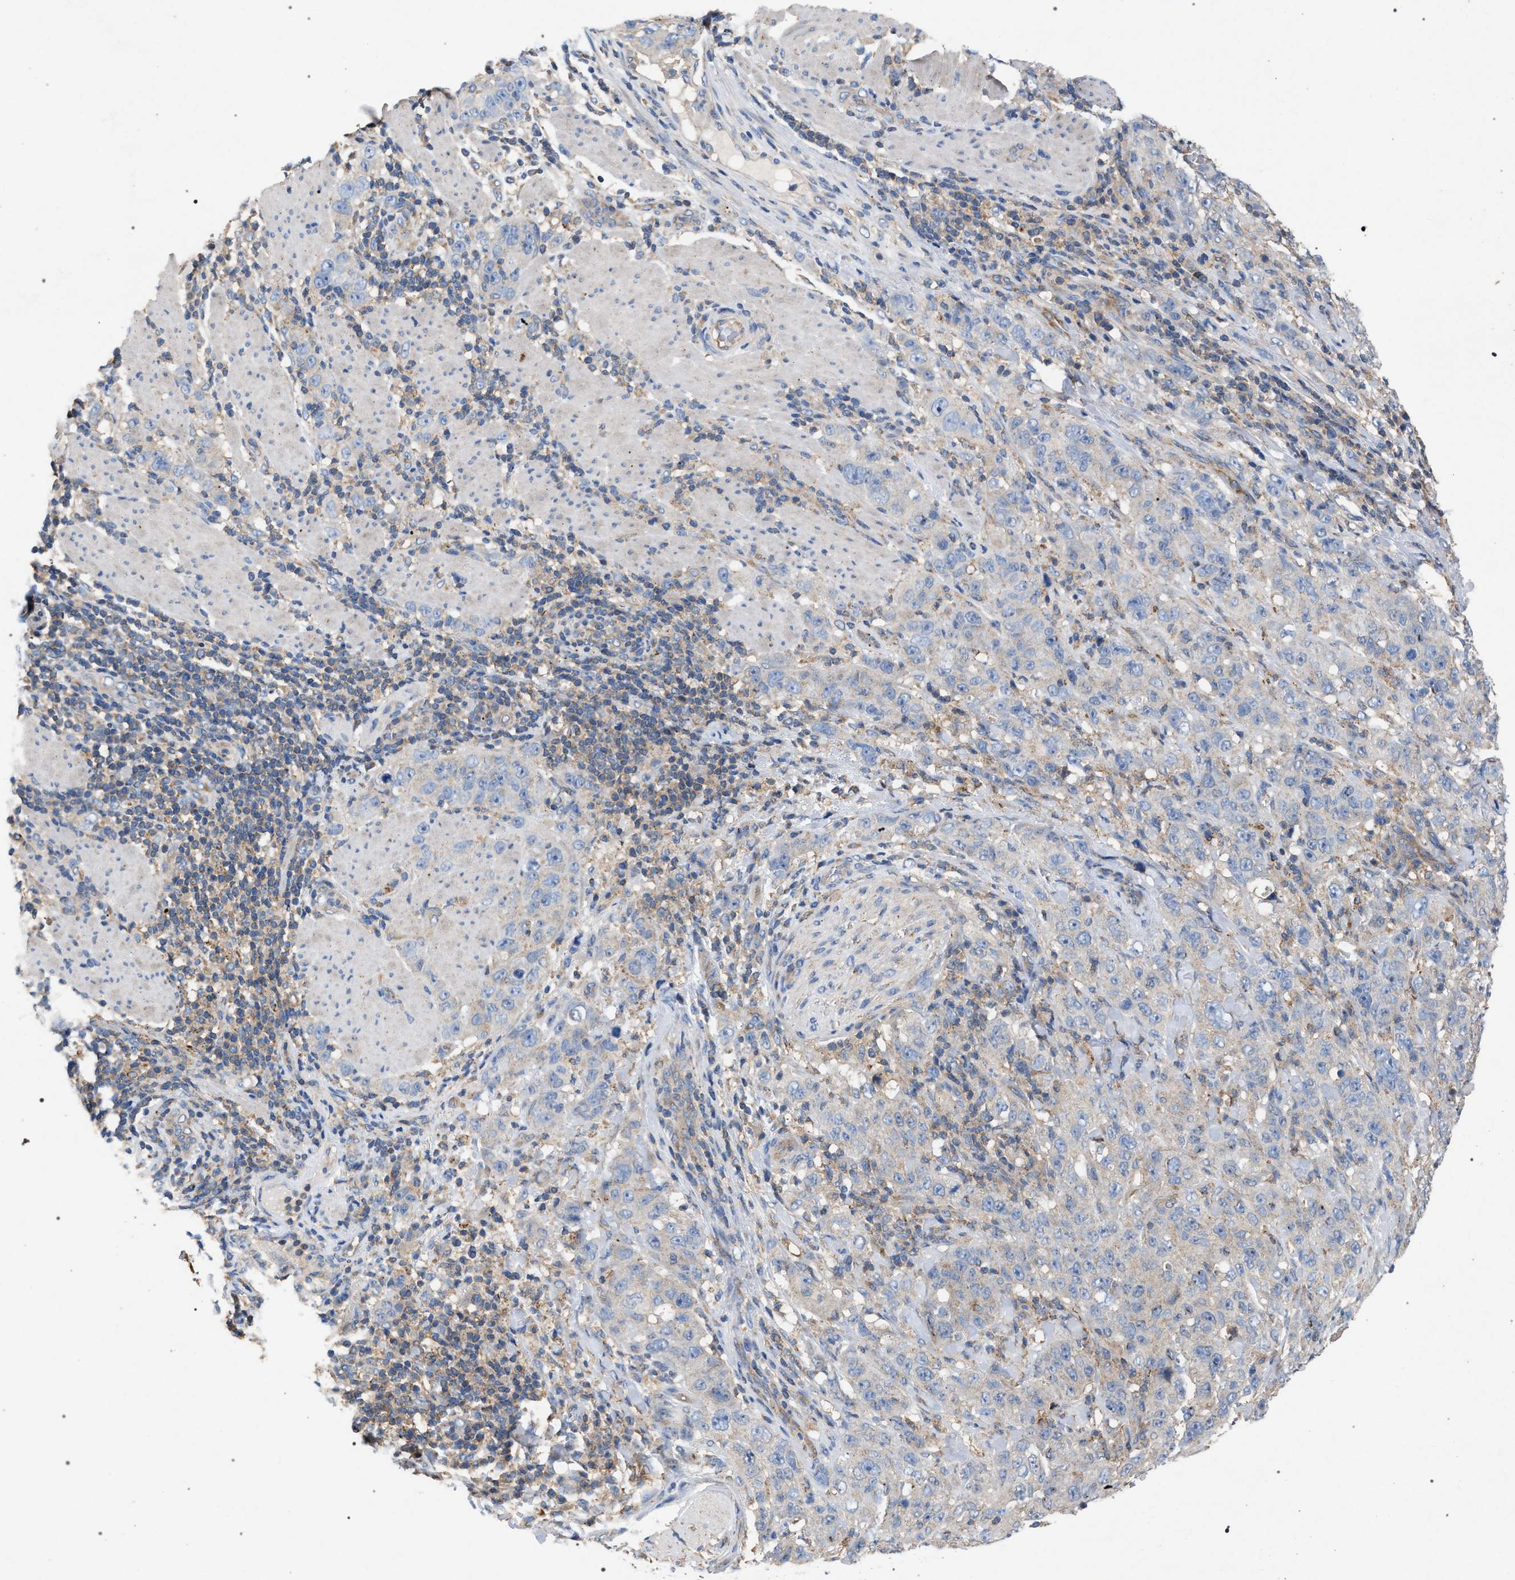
{"staining": {"intensity": "negative", "quantity": "none", "location": "none"}, "tissue": "stomach cancer", "cell_type": "Tumor cells", "image_type": "cancer", "snomed": [{"axis": "morphology", "description": "Adenocarcinoma, NOS"}, {"axis": "topography", "description": "Stomach"}], "caption": "High power microscopy photomicrograph of an IHC image of stomach adenocarcinoma, revealing no significant positivity in tumor cells.", "gene": "VPS13A", "patient": {"sex": "male", "age": 48}}